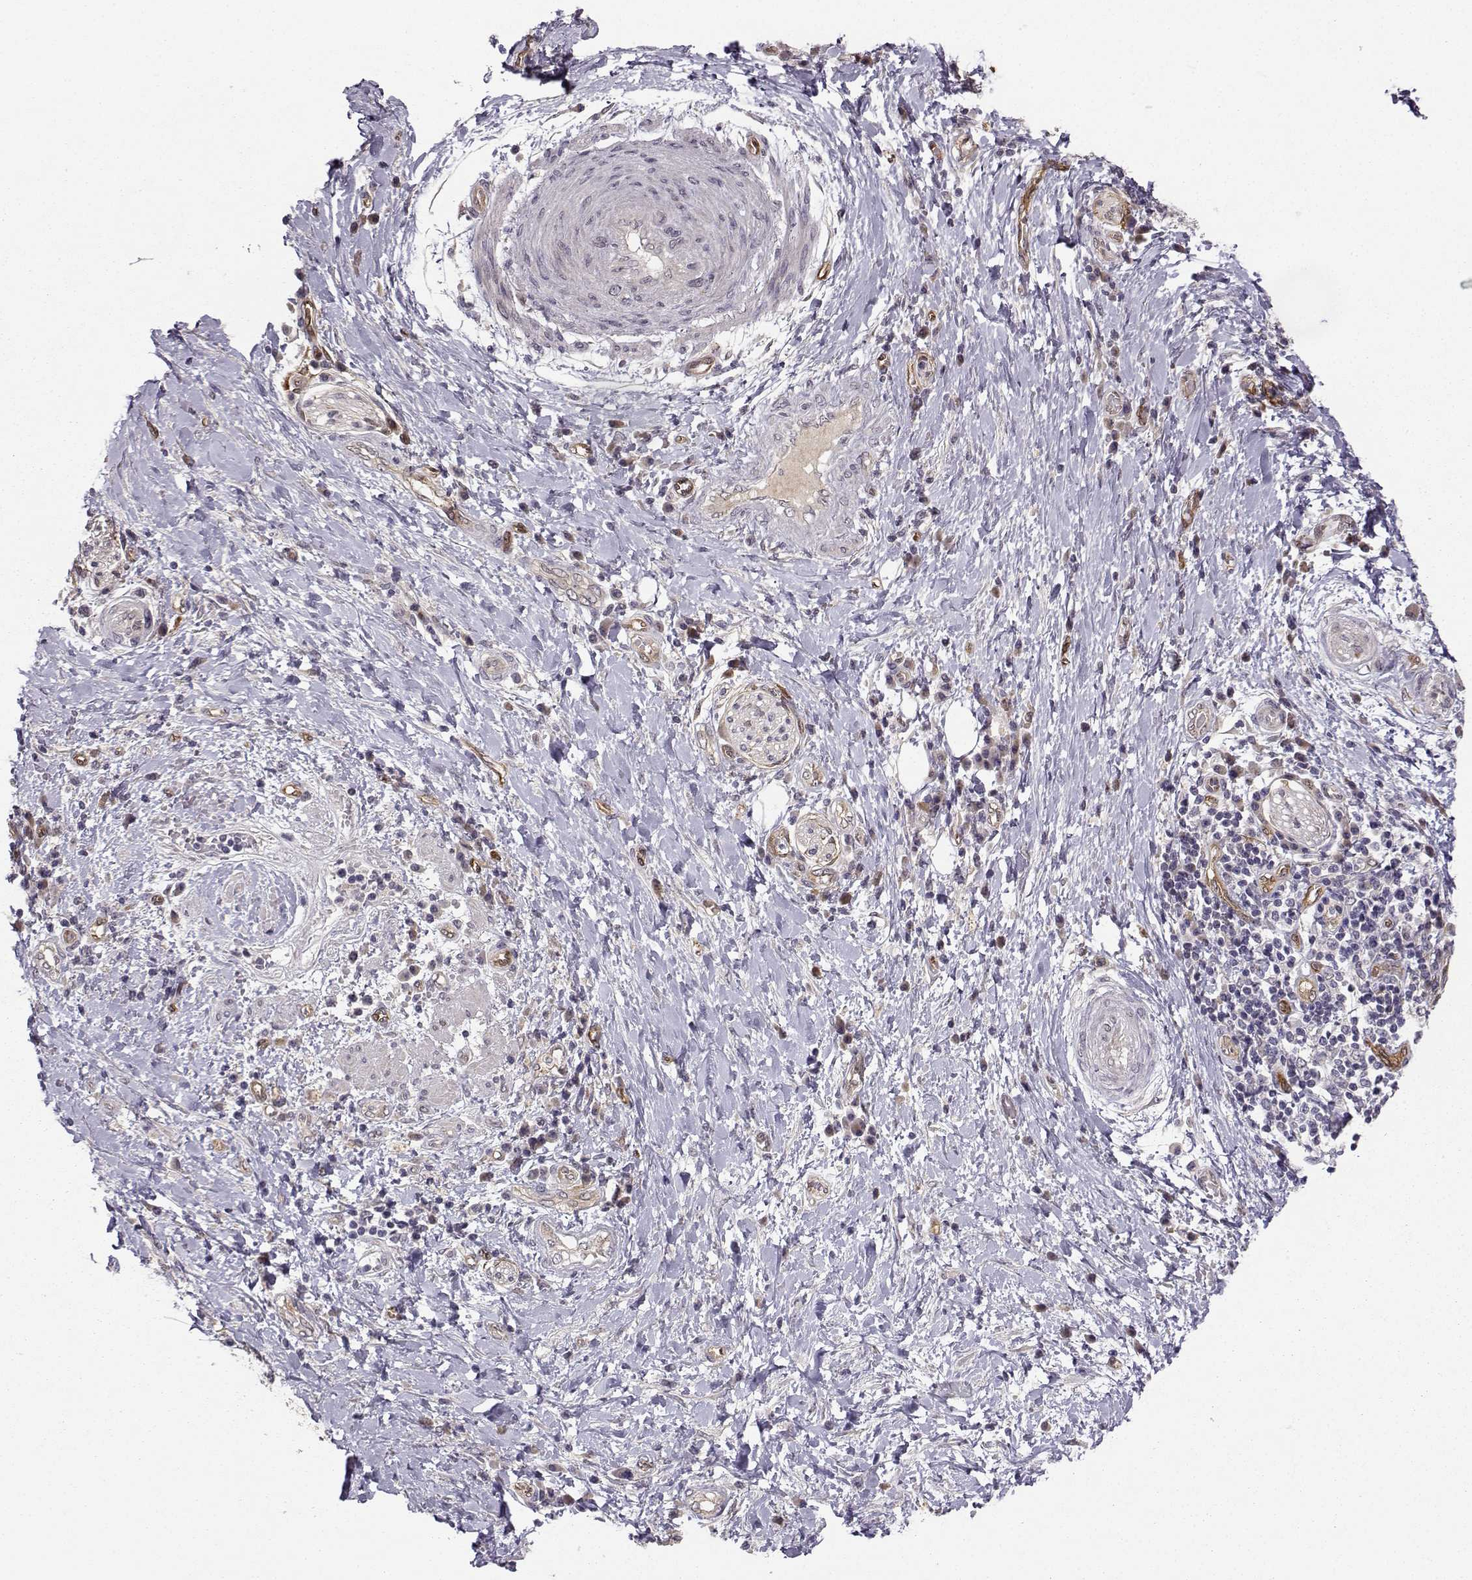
{"staining": {"intensity": "strong", "quantity": "25%-75%", "location": "cytoplasmic/membranous"}, "tissue": "liver cancer", "cell_type": "Tumor cells", "image_type": "cancer", "snomed": [{"axis": "morphology", "description": "Cholangiocarcinoma"}, {"axis": "topography", "description": "Liver"}], "caption": "This image exhibits immunohistochemistry (IHC) staining of liver cancer (cholangiocarcinoma), with high strong cytoplasmic/membranous staining in about 25%-75% of tumor cells.", "gene": "NQO1", "patient": {"sex": "female", "age": 73}}